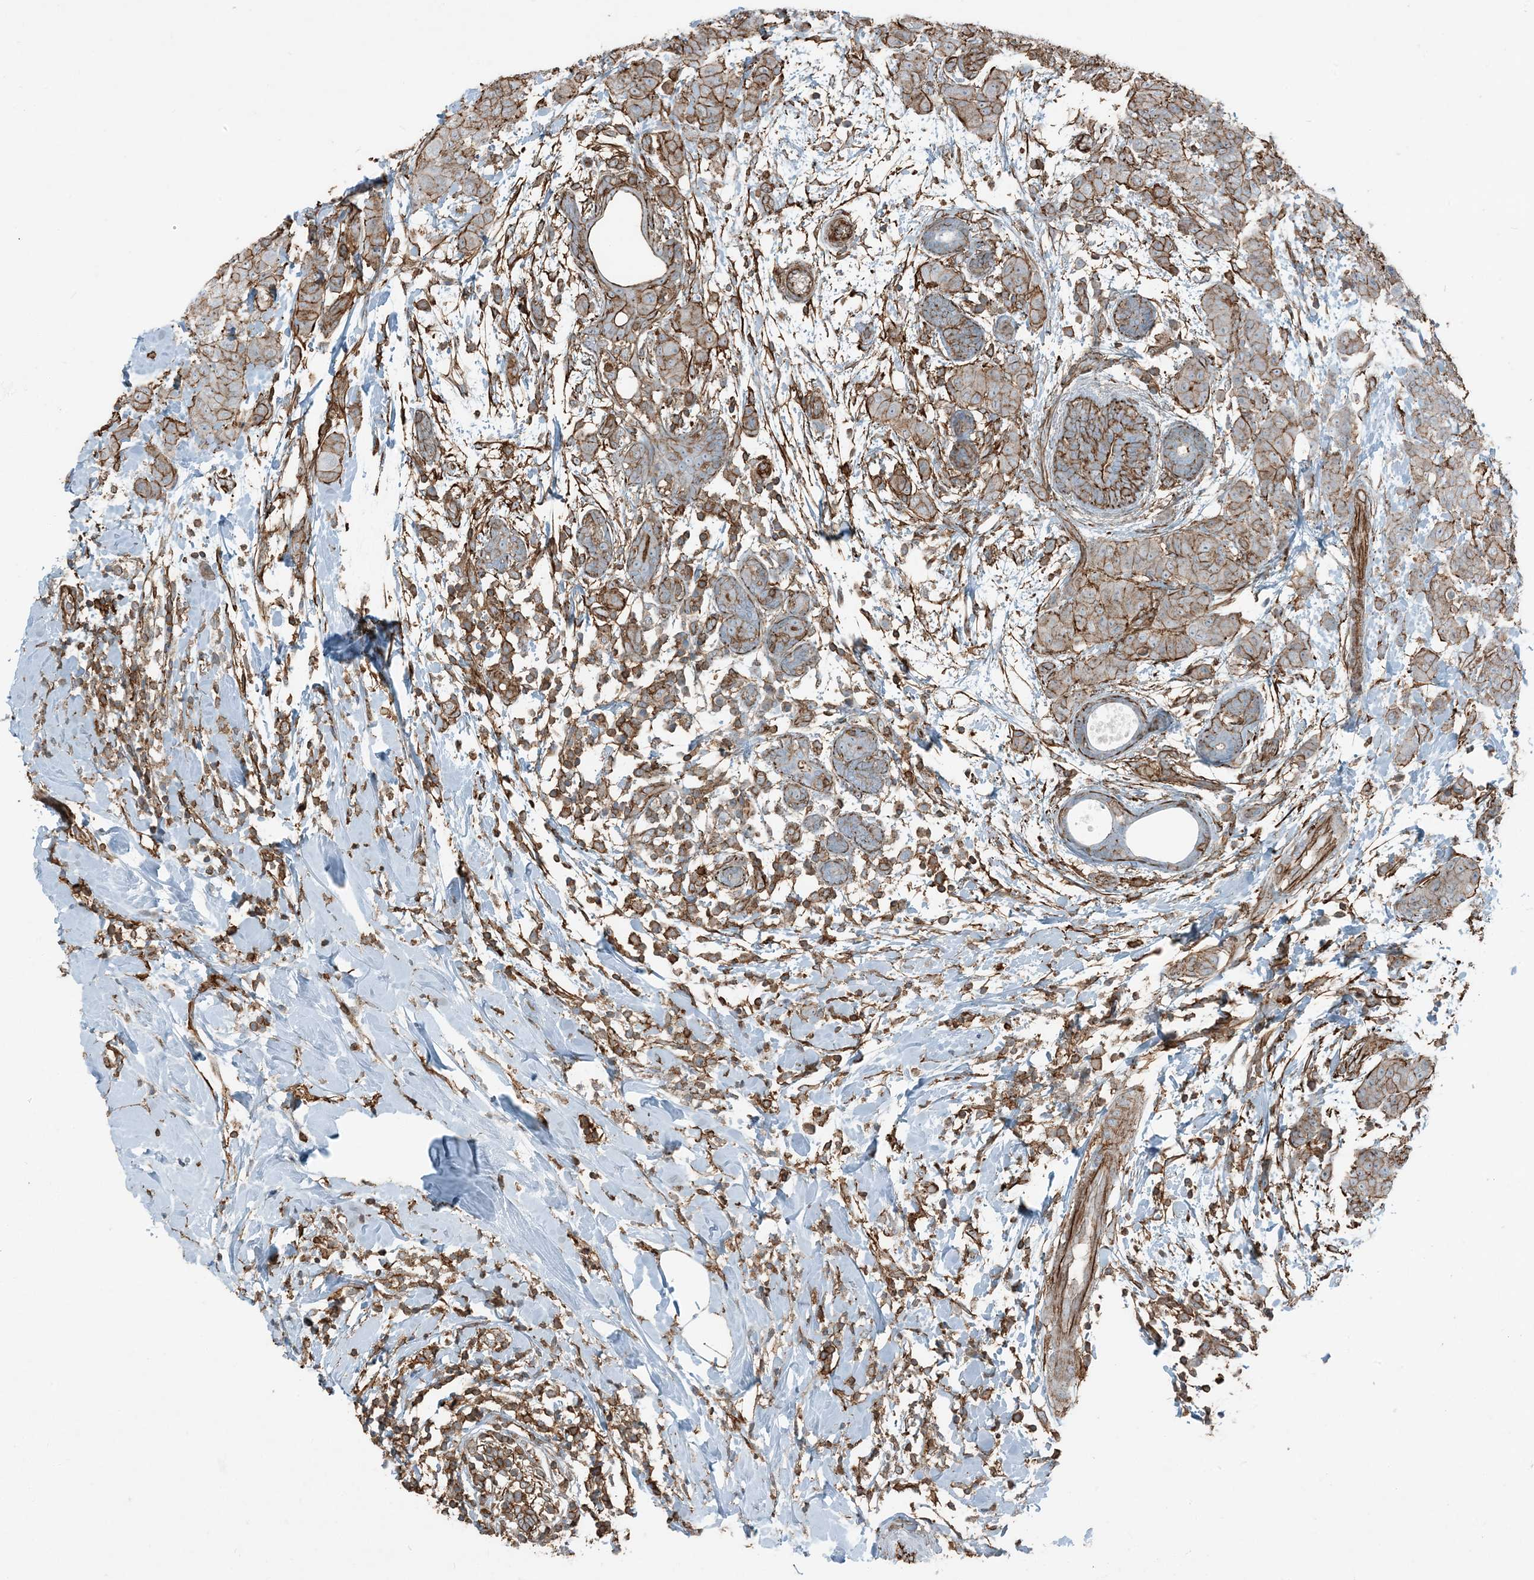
{"staining": {"intensity": "moderate", "quantity": ">75%", "location": "cytoplasmic/membranous"}, "tissue": "breast cancer", "cell_type": "Tumor cells", "image_type": "cancer", "snomed": [{"axis": "morphology", "description": "Normal tissue, NOS"}, {"axis": "morphology", "description": "Duct carcinoma"}, {"axis": "topography", "description": "Breast"}], "caption": "A brown stain highlights moderate cytoplasmic/membranous staining of a protein in breast cancer (infiltrating ductal carcinoma) tumor cells. (brown staining indicates protein expression, while blue staining denotes nuclei).", "gene": "APOBEC3C", "patient": {"sex": "female", "age": 40}}